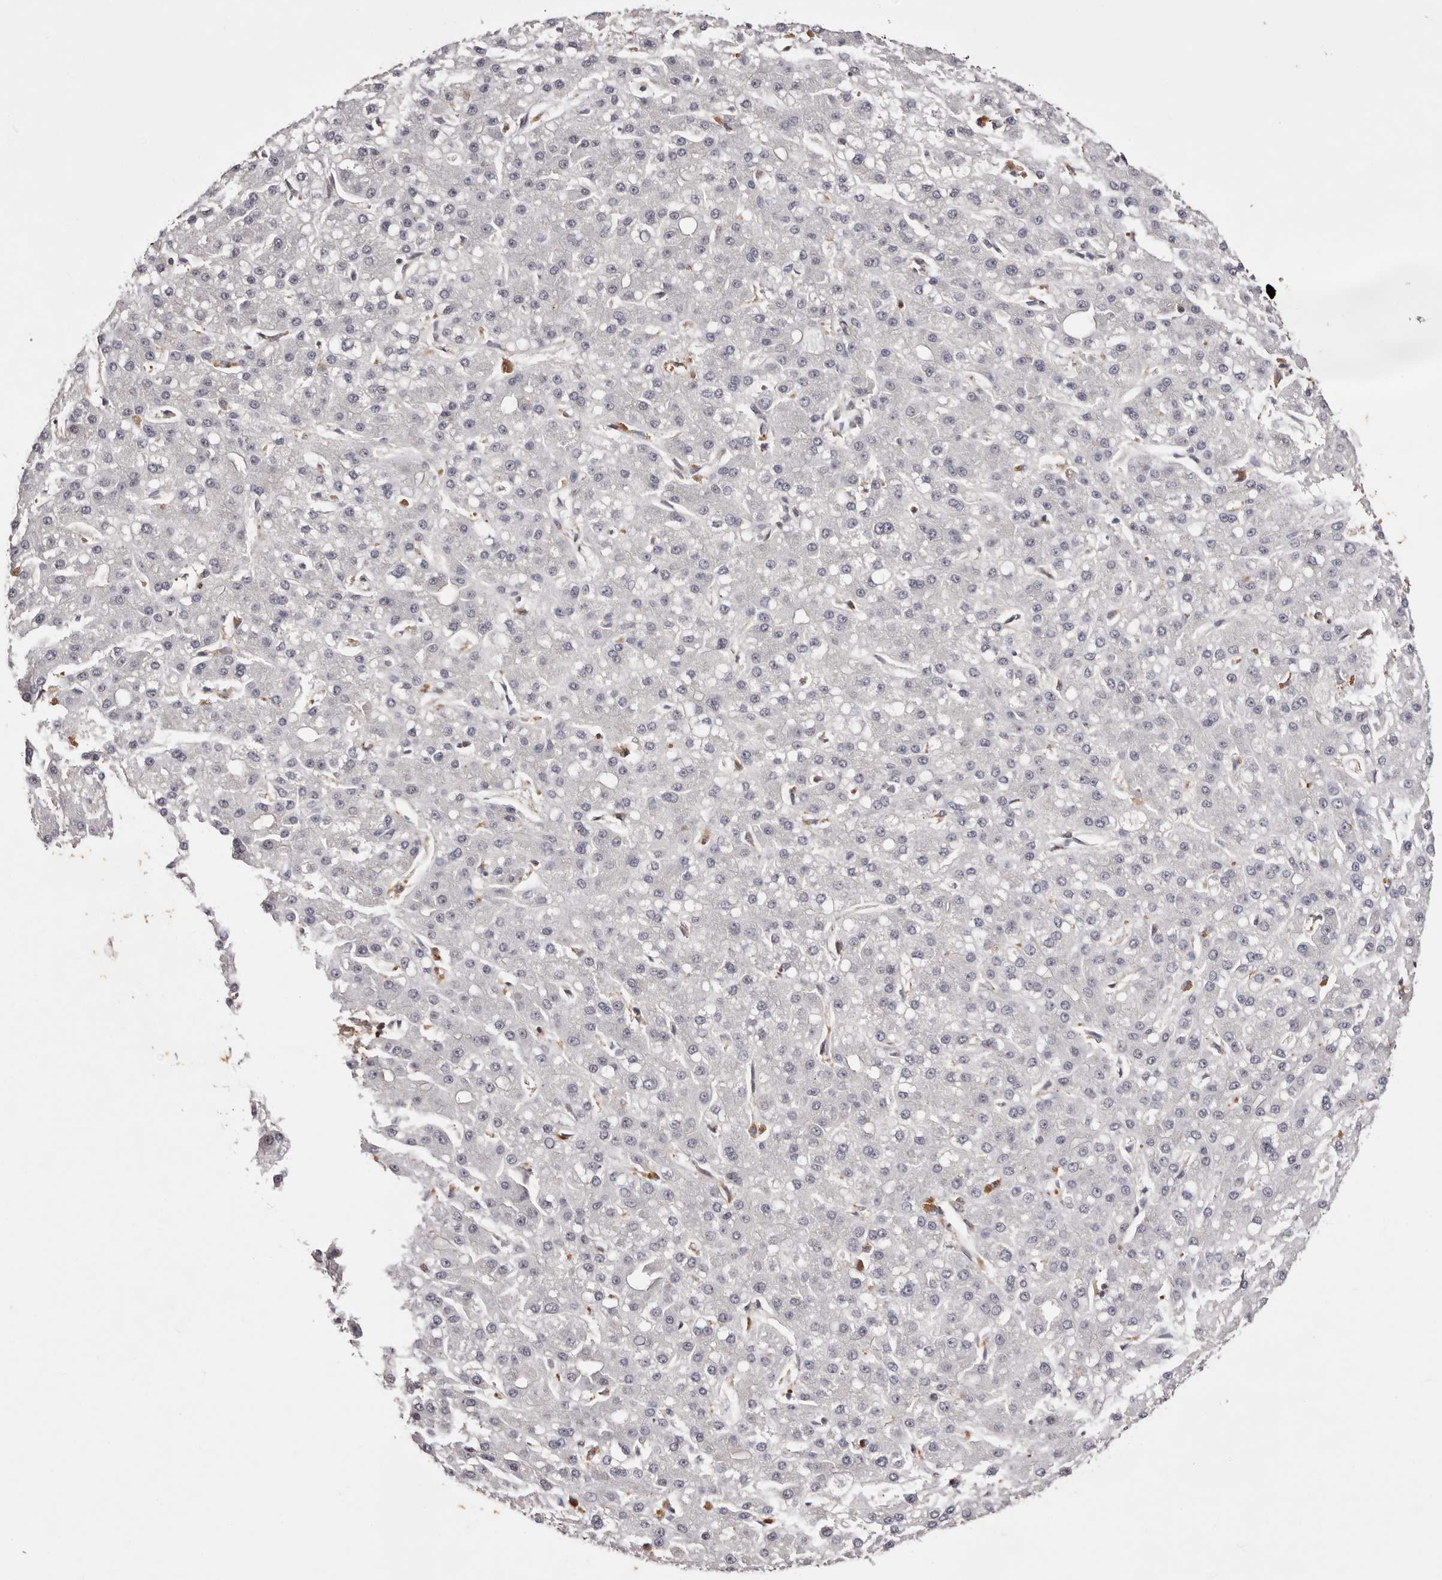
{"staining": {"intensity": "negative", "quantity": "none", "location": "none"}, "tissue": "liver cancer", "cell_type": "Tumor cells", "image_type": "cancer", "snomed": [{"axis": "morphology", "description": "Carcinoma, Hepatocellular, NOS"}, {"axis": "topography", "description": "Liver"}], "caption": "The image displays no significant staining in tumor cells of liver cancer (hepatocellular carcinoma).", "gene": "FBXO5", "patient": {"sex": "male", "age": 67}}